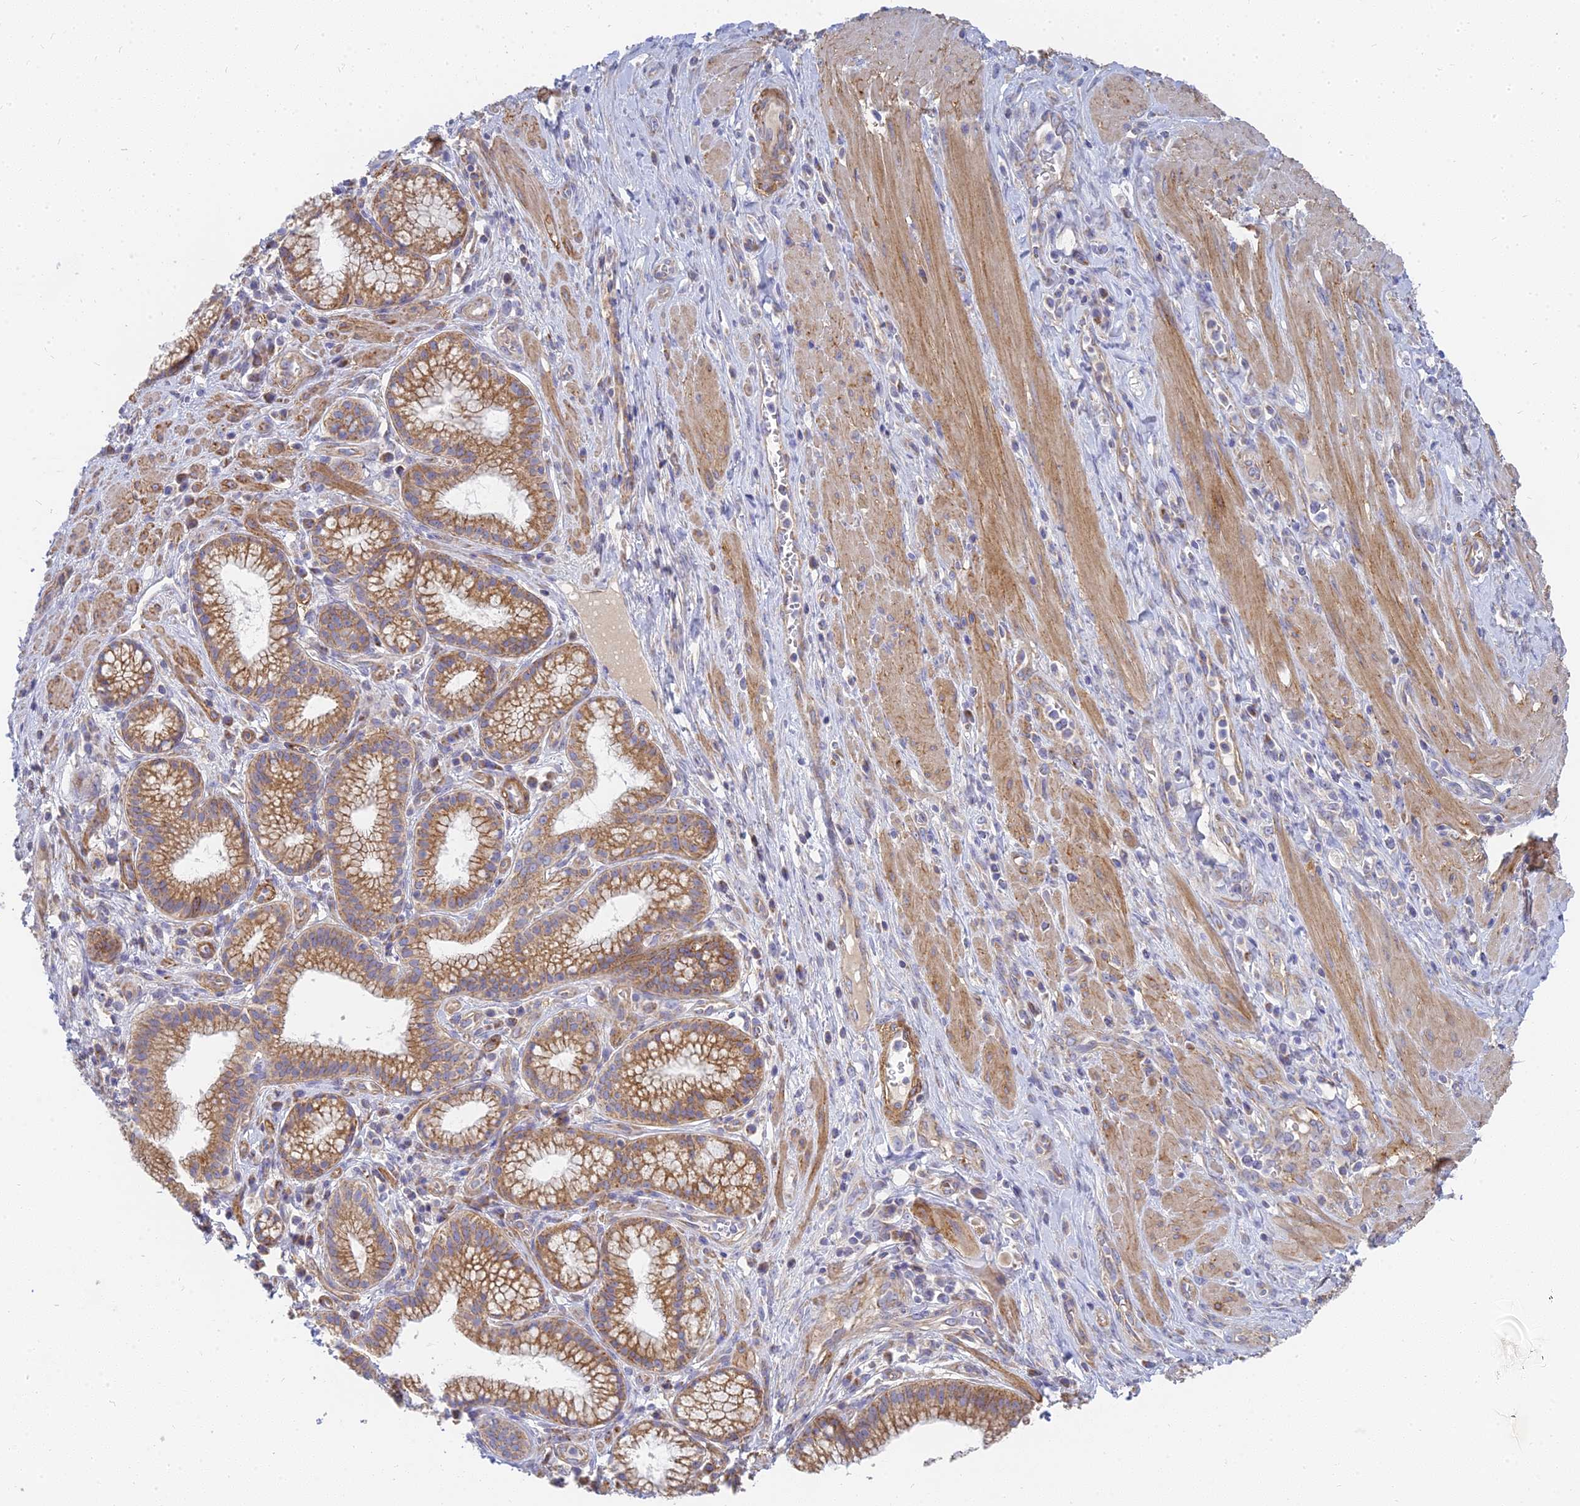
{"staining": {"intensity": "moderate", "quantity": ">75%", "location": "cytoplasmic/membranous"}, "tissue": "pancreatic cancer", "cell_type": "Tumor cells", "image_type": "cancer", "snomed": [{"axis": "morphology", "description": "Adenocarcinoma, NOS"}, {"axis": "topography", "description": "Pancreas"}], "caption": "Adenocarcinoma (pancreatic) tissue displays moderate cytoplasmic/membranous staining in approximately >75% of tumor cells, visualized by immunohistochemistry.", "gene": "MRPL15", "patient": {"sex": "male", "age": 72}}